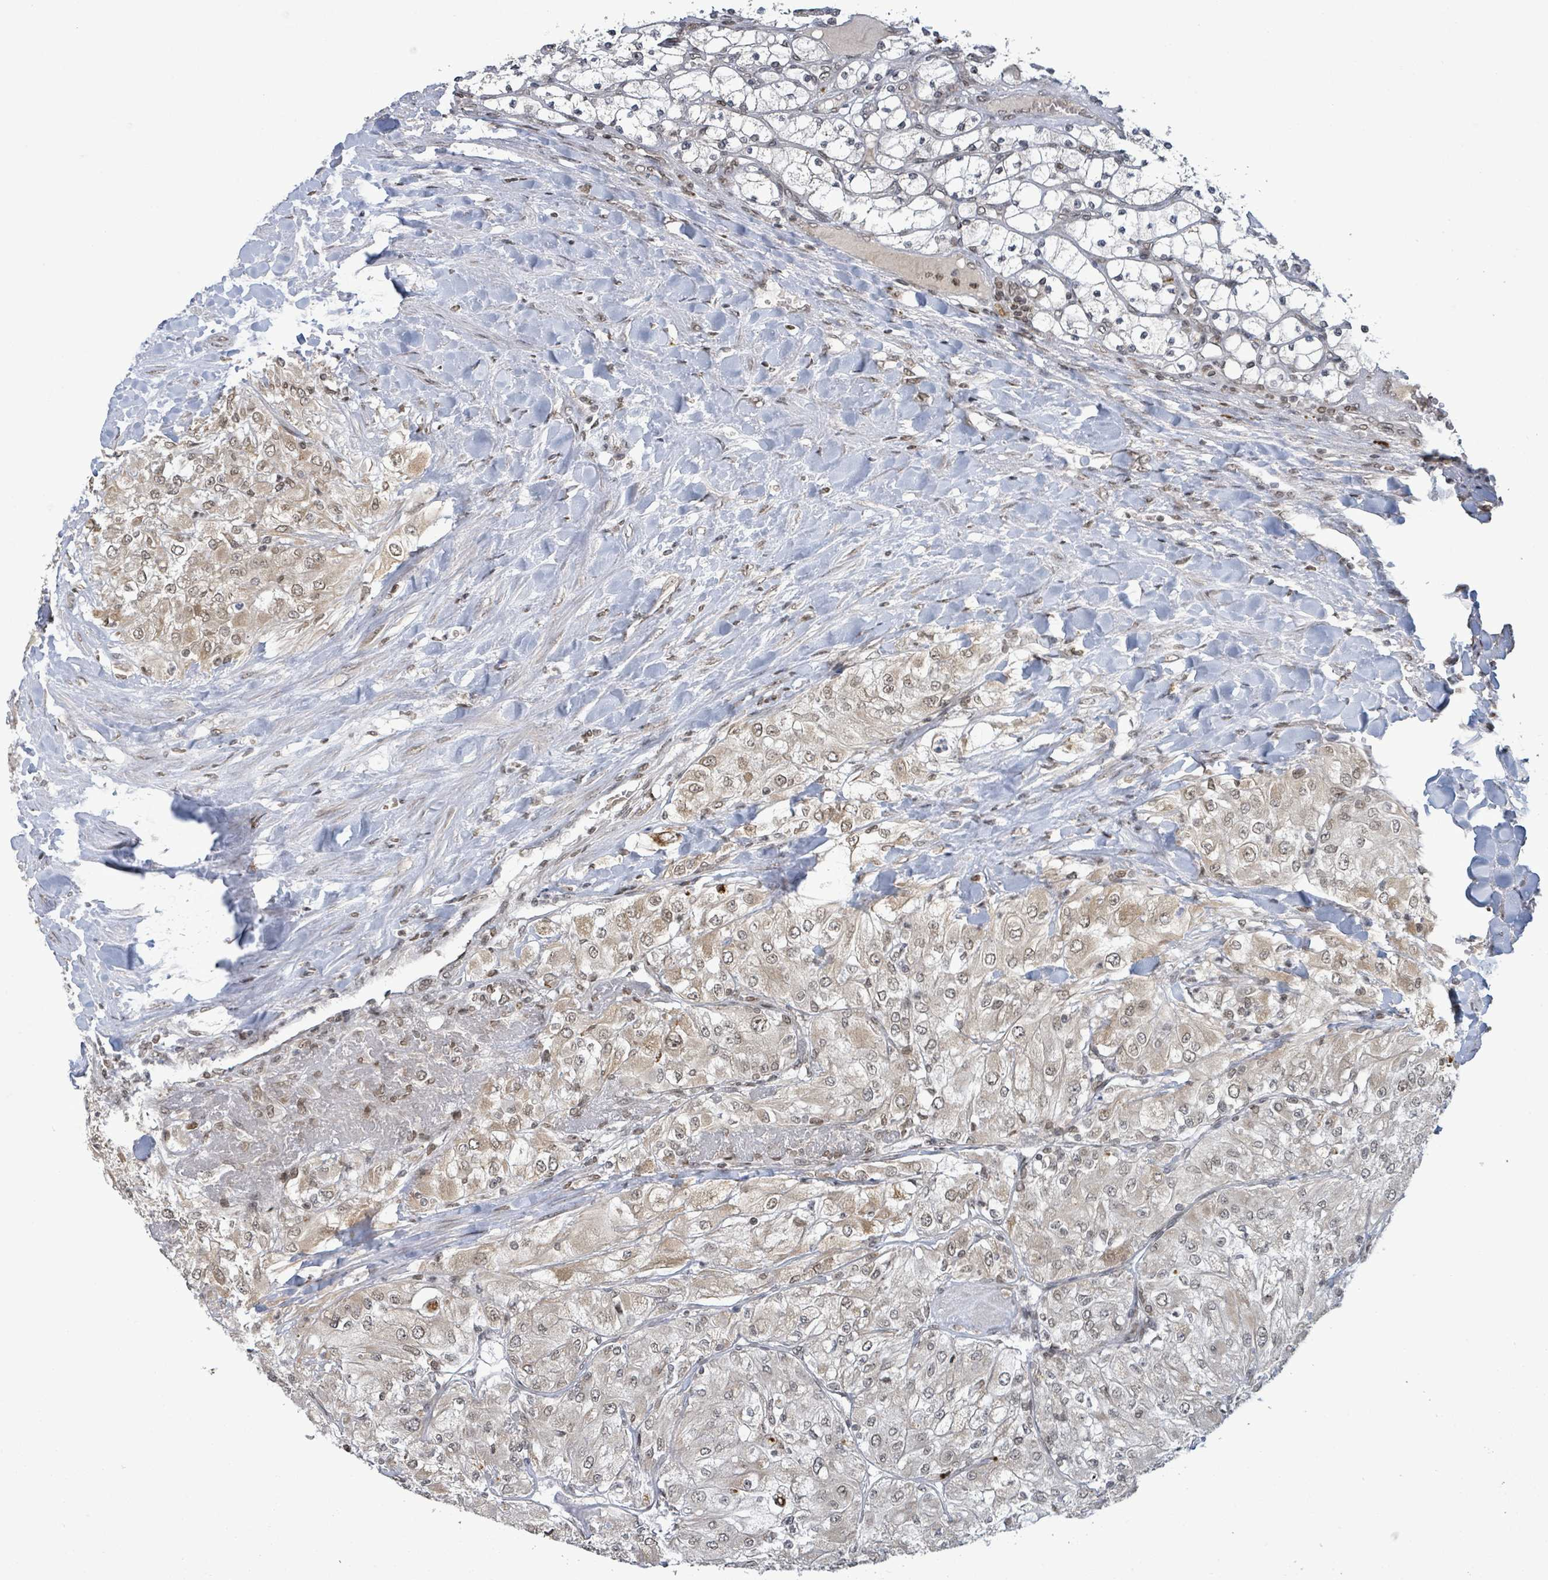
{"staining": {"intensity": "weak", "quantity": "<25%", "location": "cytoplasmic/membranous,nuclear"}, "tissue": "renal cancer", "cell_type": "Tumor cells", "image_type": "cancer", "snomed": [{"axis": "morphology", "description": "Adenocarcinoma, NOS"}, {"axis": "topography", "description": "Kidney"}], "caption": "This is an IHC image of renal cancer. There is no staining in tumor cells.", "gene": "SBF2", "patient": {"sex": "male", "age": 80}}